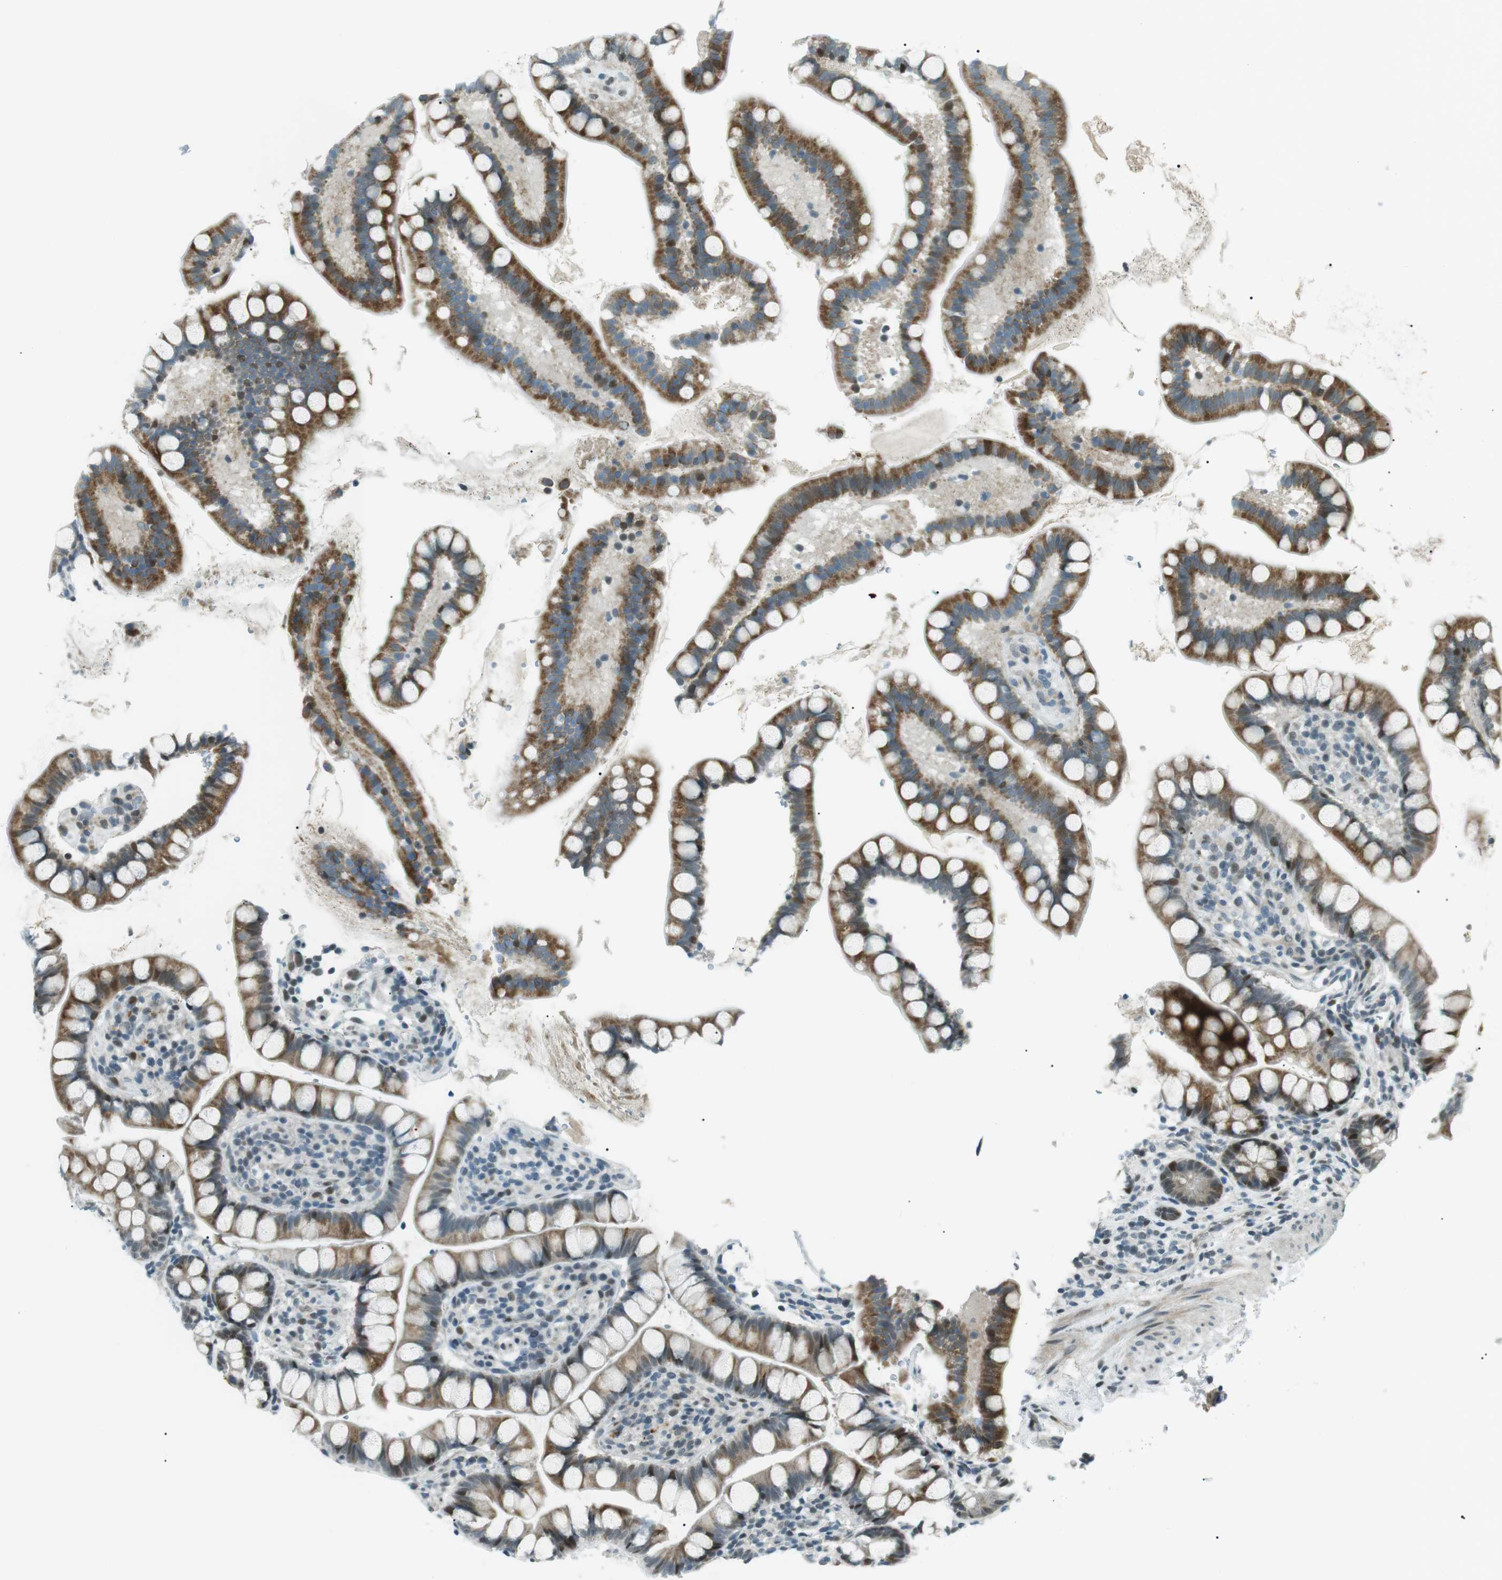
{"staining": {"intensity": "moderate", "quantity": "25%-75%", "location": "cytoplasmic/membranous,nuclear"}, "tissue": "small intestine", "cell_type": "Glandular cells", "image_type": "normal", "snomed": [{"axis": "morphology", "description": "Normal tissue, NOS"}, {"axis": "topography", "description": "Small intestine"}], "caption": "About 25%-75% of glandular cells in benign small intestine reveal moderate cytoplasmic/membranous,nuclear protein positivity as visualized by brown immunohistochemical staining.", "gene": "PJA1", "patient": {"sex": "female", "age": 84}}